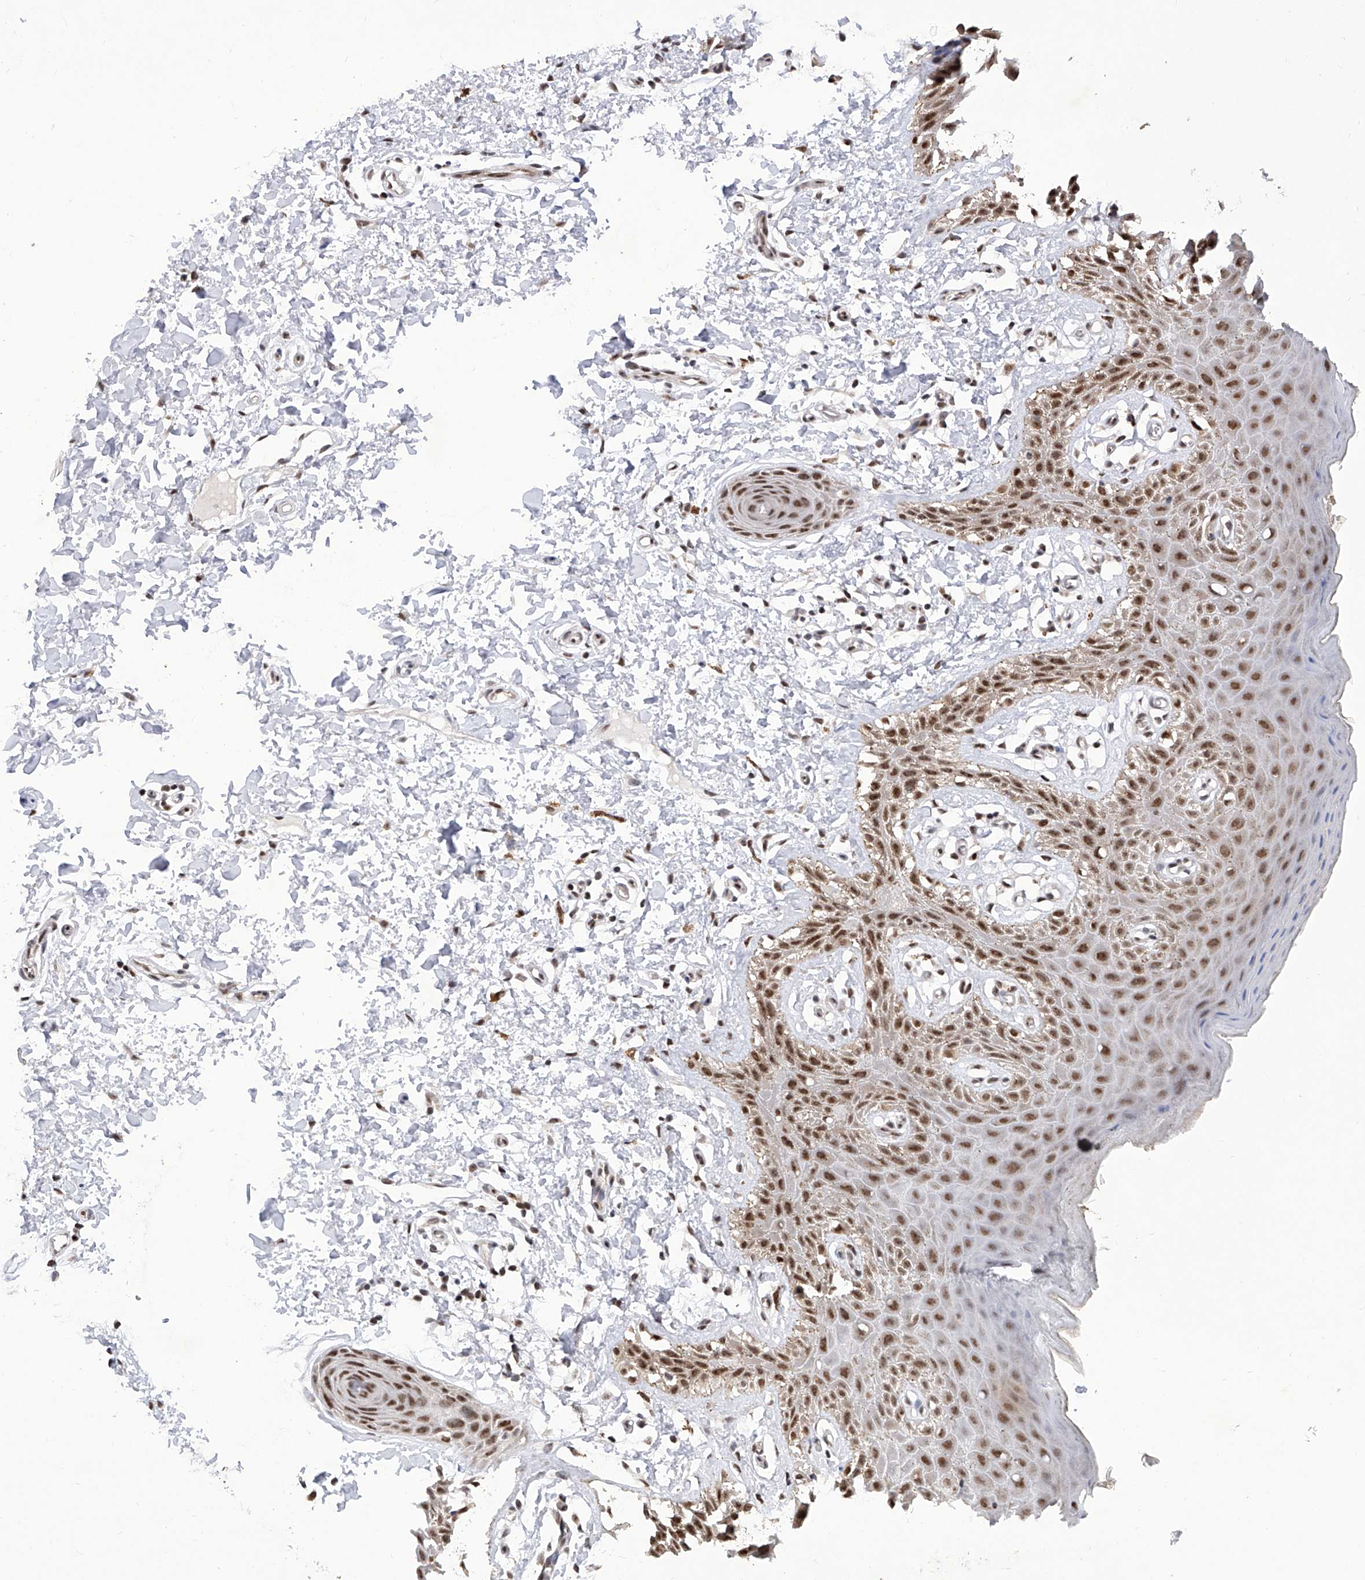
{"staining": {"intensity": "moderate", "quantity": ">75%", "location": "nuclear"}, "tissue": "skin", "cell_type": "Epidermal cells", "image_type": "normal", "snomed": [{"axis": "morphology", "description": "Normal tissue, NOS"}, {"axis": "topography", "description": "Anal"}], "caption": "Immunohistochemistry (IHC) histopathology image of benign skin: skin stained using immunohistochemistry reveals medium levels of moderate protein expression localized specifically in the nuclear of epidermal cells, appearing as a nuclear brown color.", "gene": "RAD54L", "patient": {"sex": "male", "age": 44}}